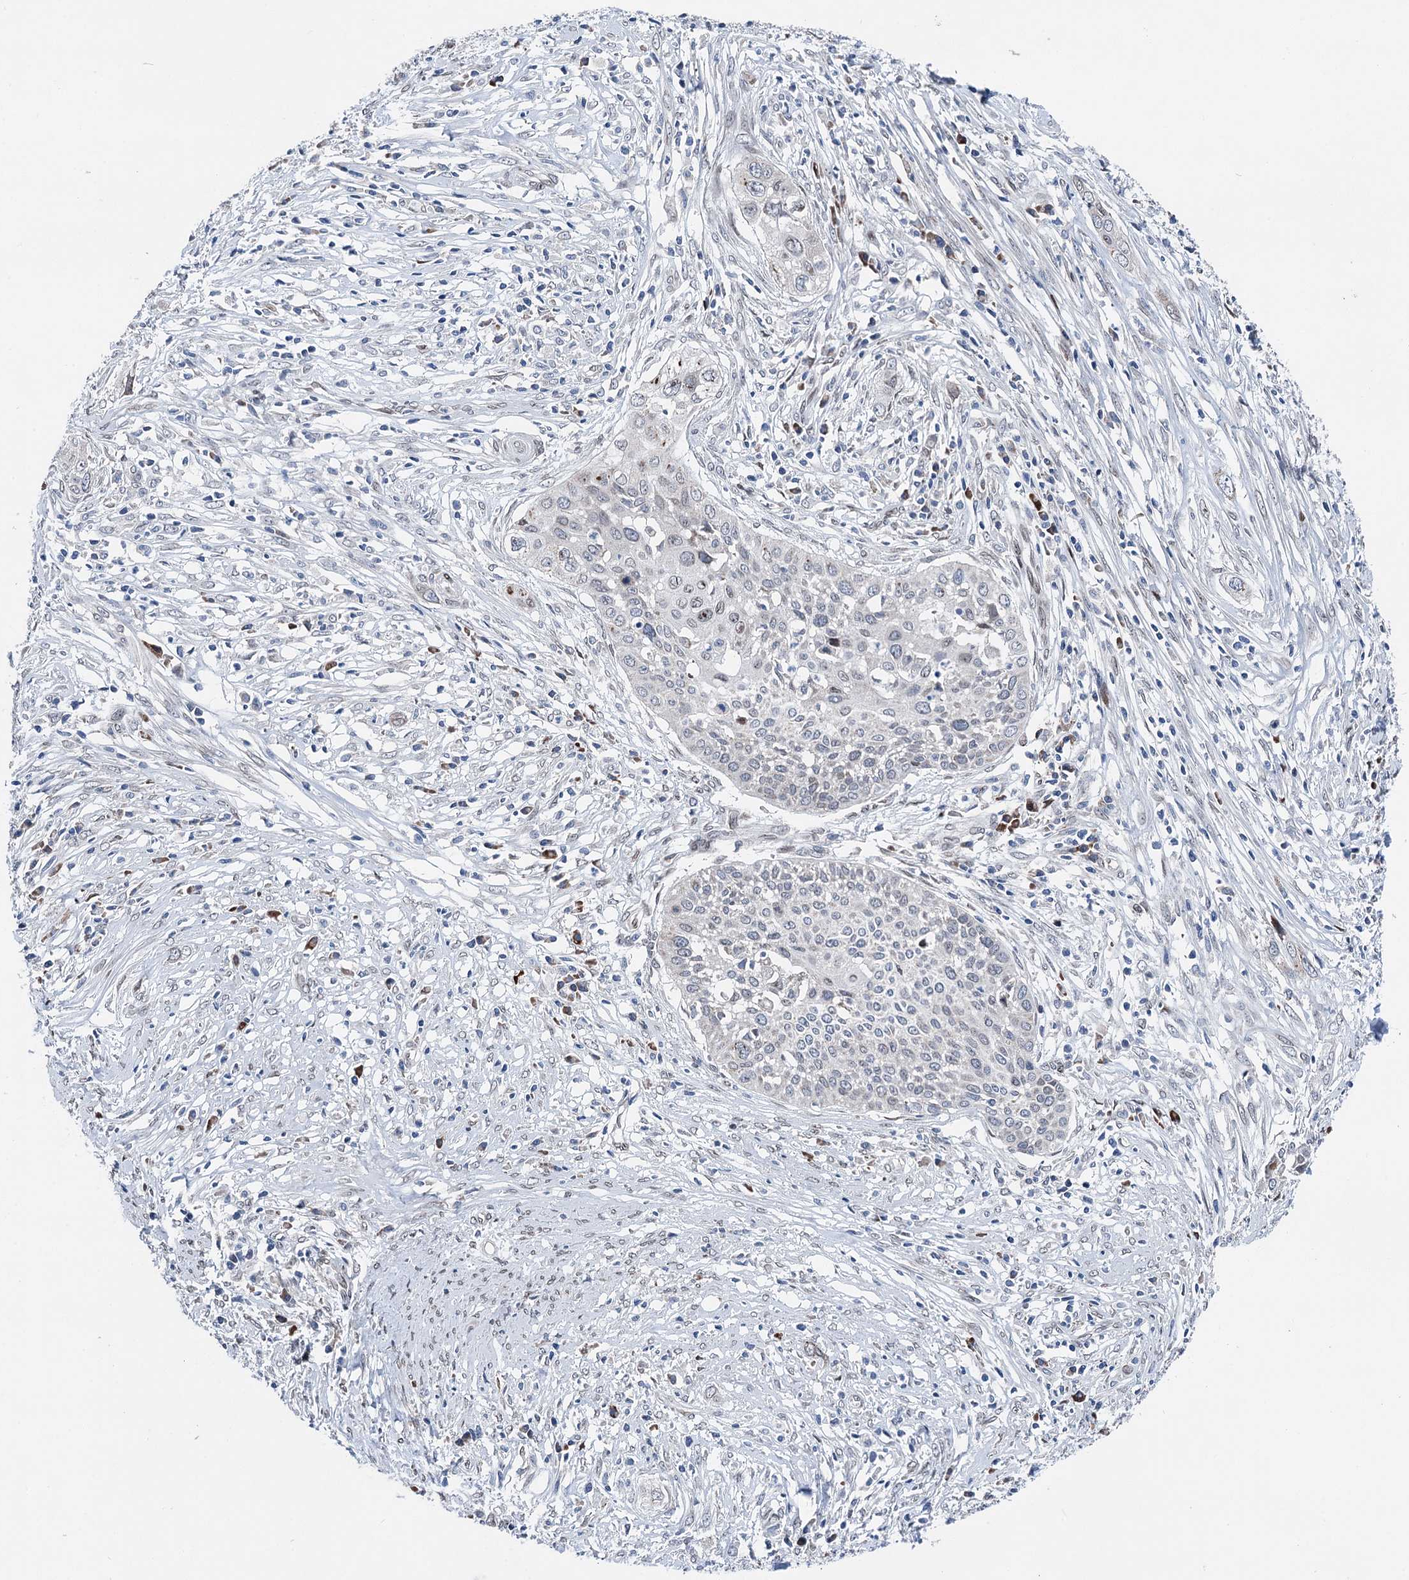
{"staining": {"intensity": "negative", "quantity": "none", "location": "none"}, "tissue": "cervical cancer", "cell_type": "Tumor cells", "image_type": "cancer", "snomed": [{"axis": "morphology", "description": "Squamous cell carcinoma, NOS"}, {"axis": "topography", "description": "Cervix"}], "caption": "The IHC photomicrograph has no significant positivity in tumor cells of squamous cell carcinoma (cervical) tissue.", "gene": "MRPL14", "patient": {"sex": "female", "age": 34}}